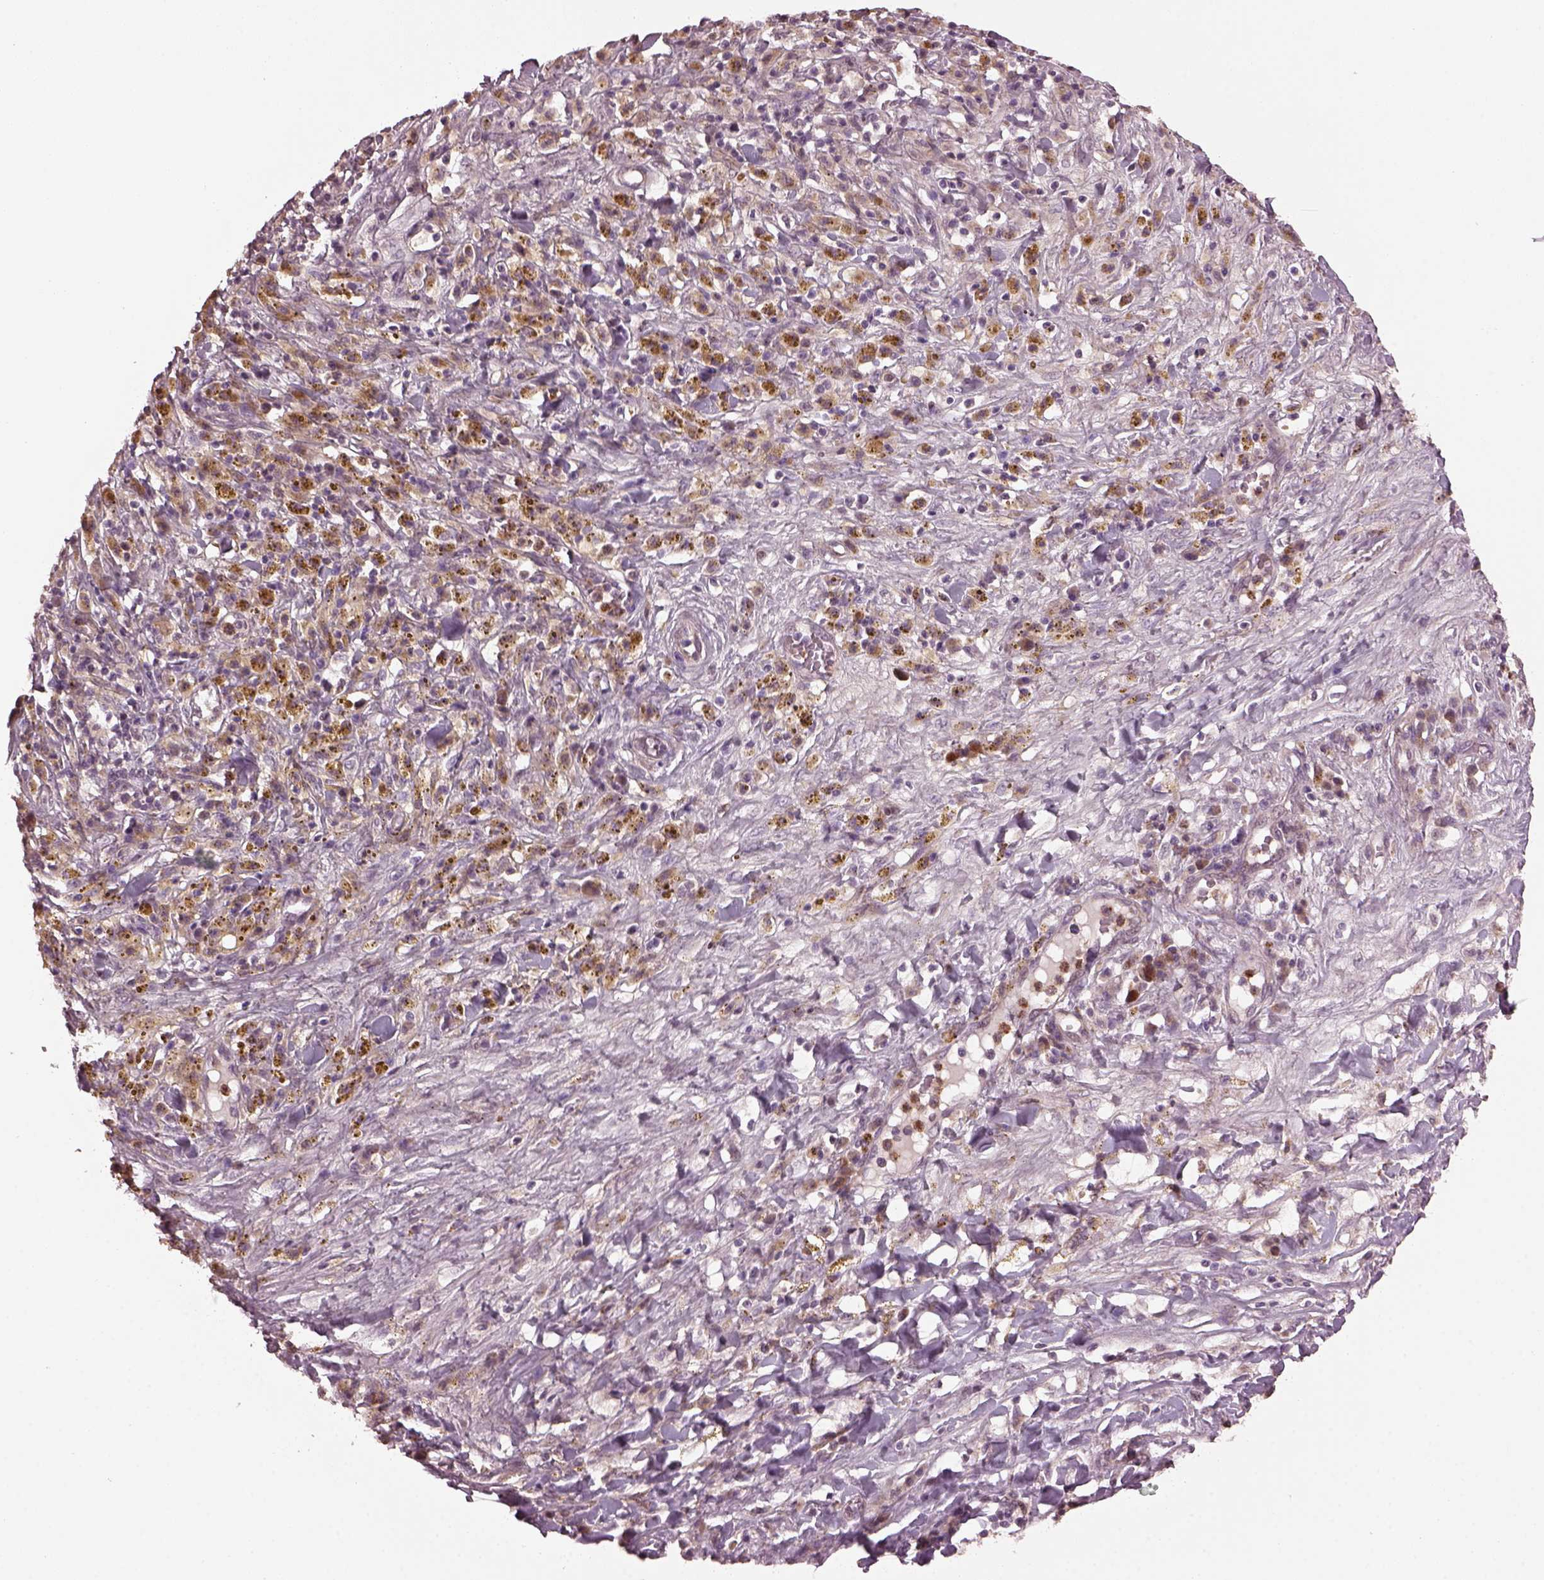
{"staining": {"intensity": "weak", "quantity": ">75%", "location": "cytoplasmic/membranous"}, "tissue": "melanoma", "cell_type": "Tumor cells", "image_type": "cancer", "snomed": [{"axis": "morphology", "description": "Malignant melanoma, NOS"}, {"axis": "topography", "description": "Skin"}], "caption": "This is an image of immunohistochemistry staining of malignant melanoma, which shows weak staining in the cytoplasmic/membranous of tumor cells.", "gene": "RUFY3", "patient": {"sex": "female", "age": 91}}